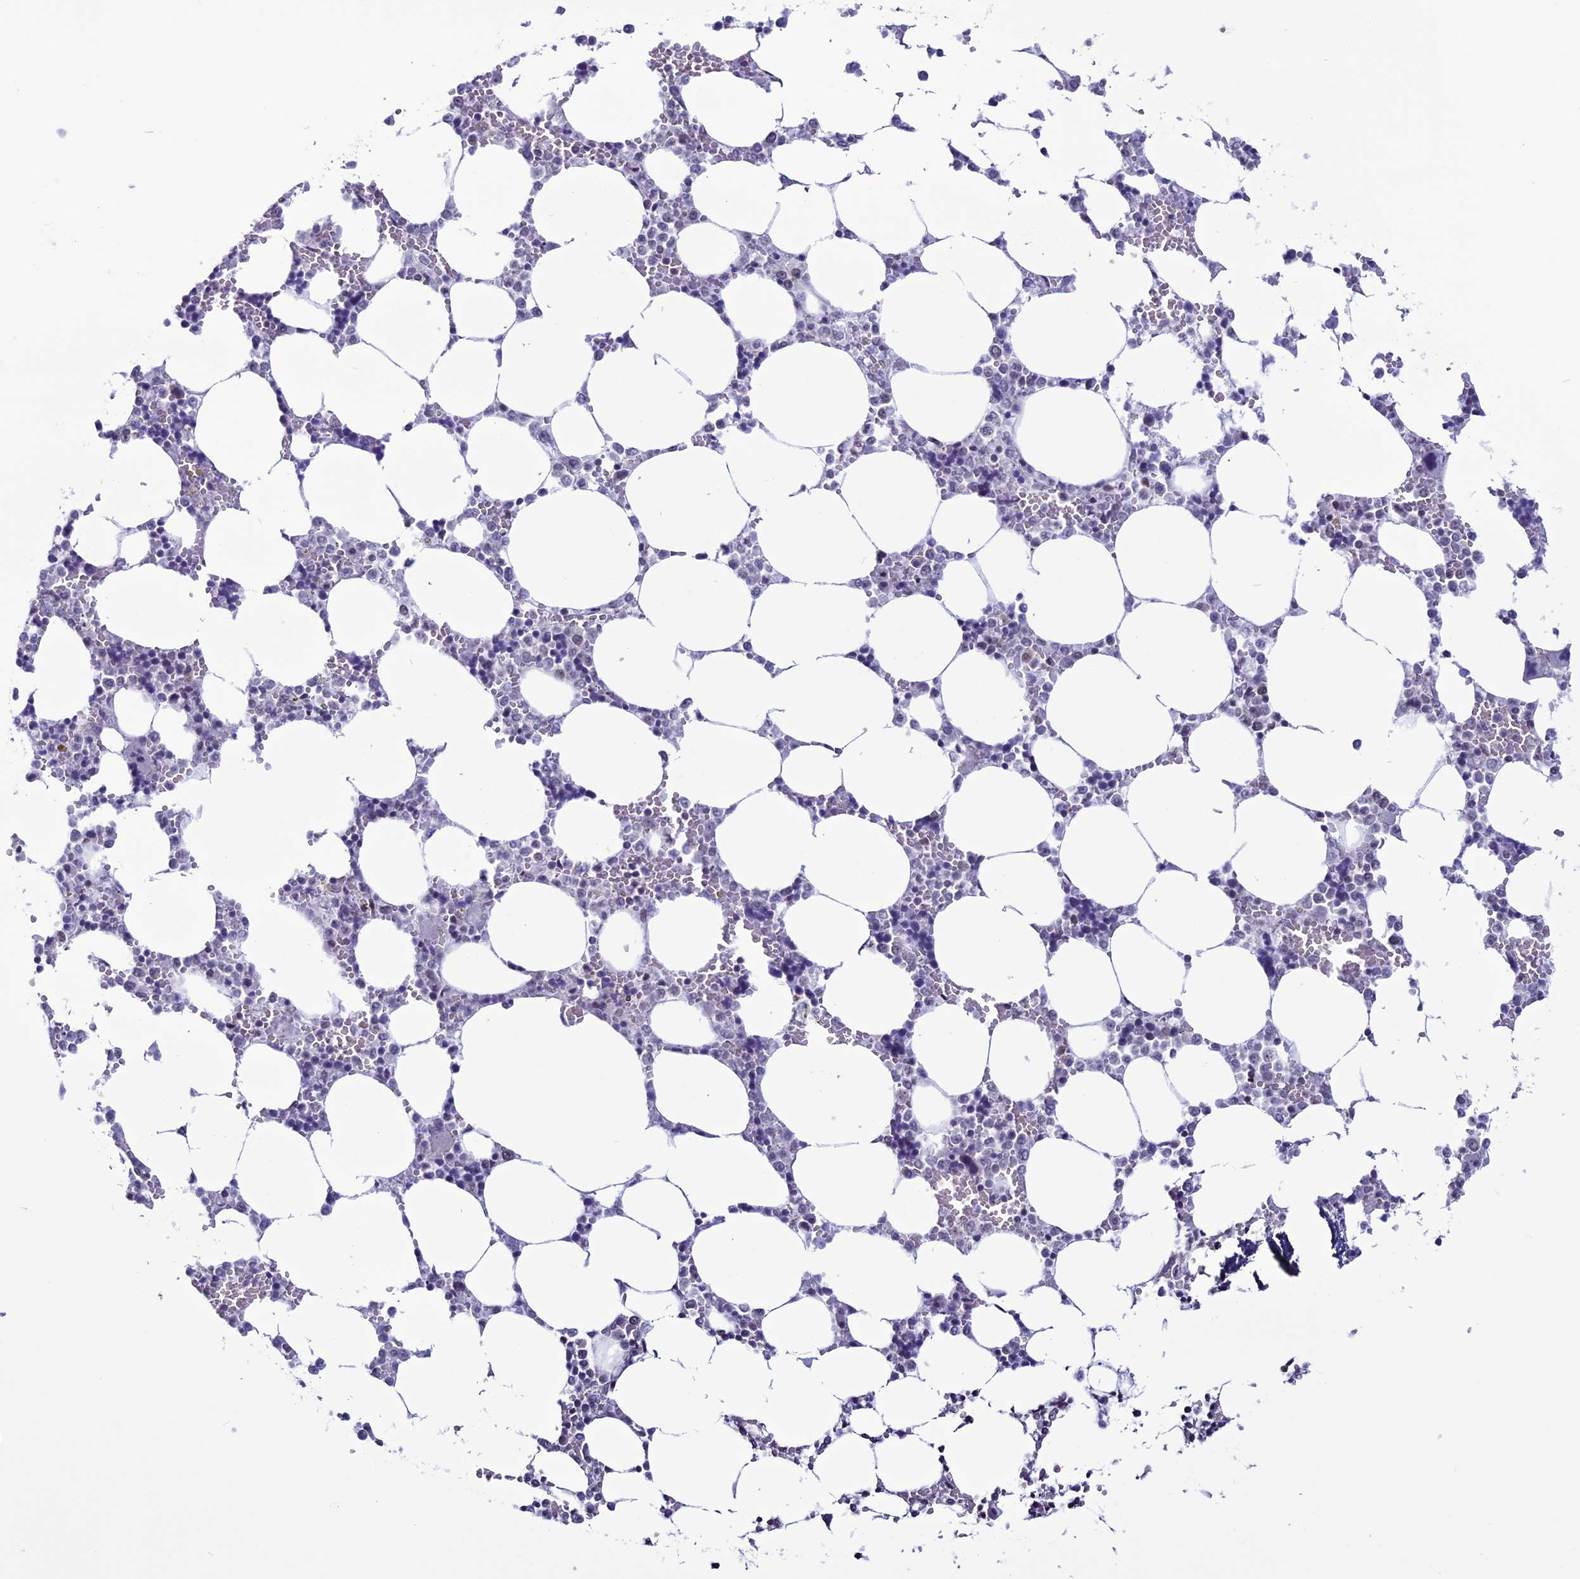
{"staining": {"intensity": "negative", "quantity": "none", "location": "none"}, "tissue": "bone marrow", "cell_type": "Hematopoietic cells", "image_type": "normal", "snomed": [{"axis": "morphology", "description": "Normal tissue, NOS"}, {"axis": "topography", "description": "Bone marrow"}], "caption": "Immunohistochemical staining of normal bone marrow demonstrates no significant expression in hematopoietic cells. The staining was performed using DAB (3,3'-diaminobenzidine) to visualize the protein expression in brown, while the nuclei were stained in blue with hematoxylin (Magnification: 20x).", "gene": "U2AF1", "patient": {"sex": "male", "age": 64}}